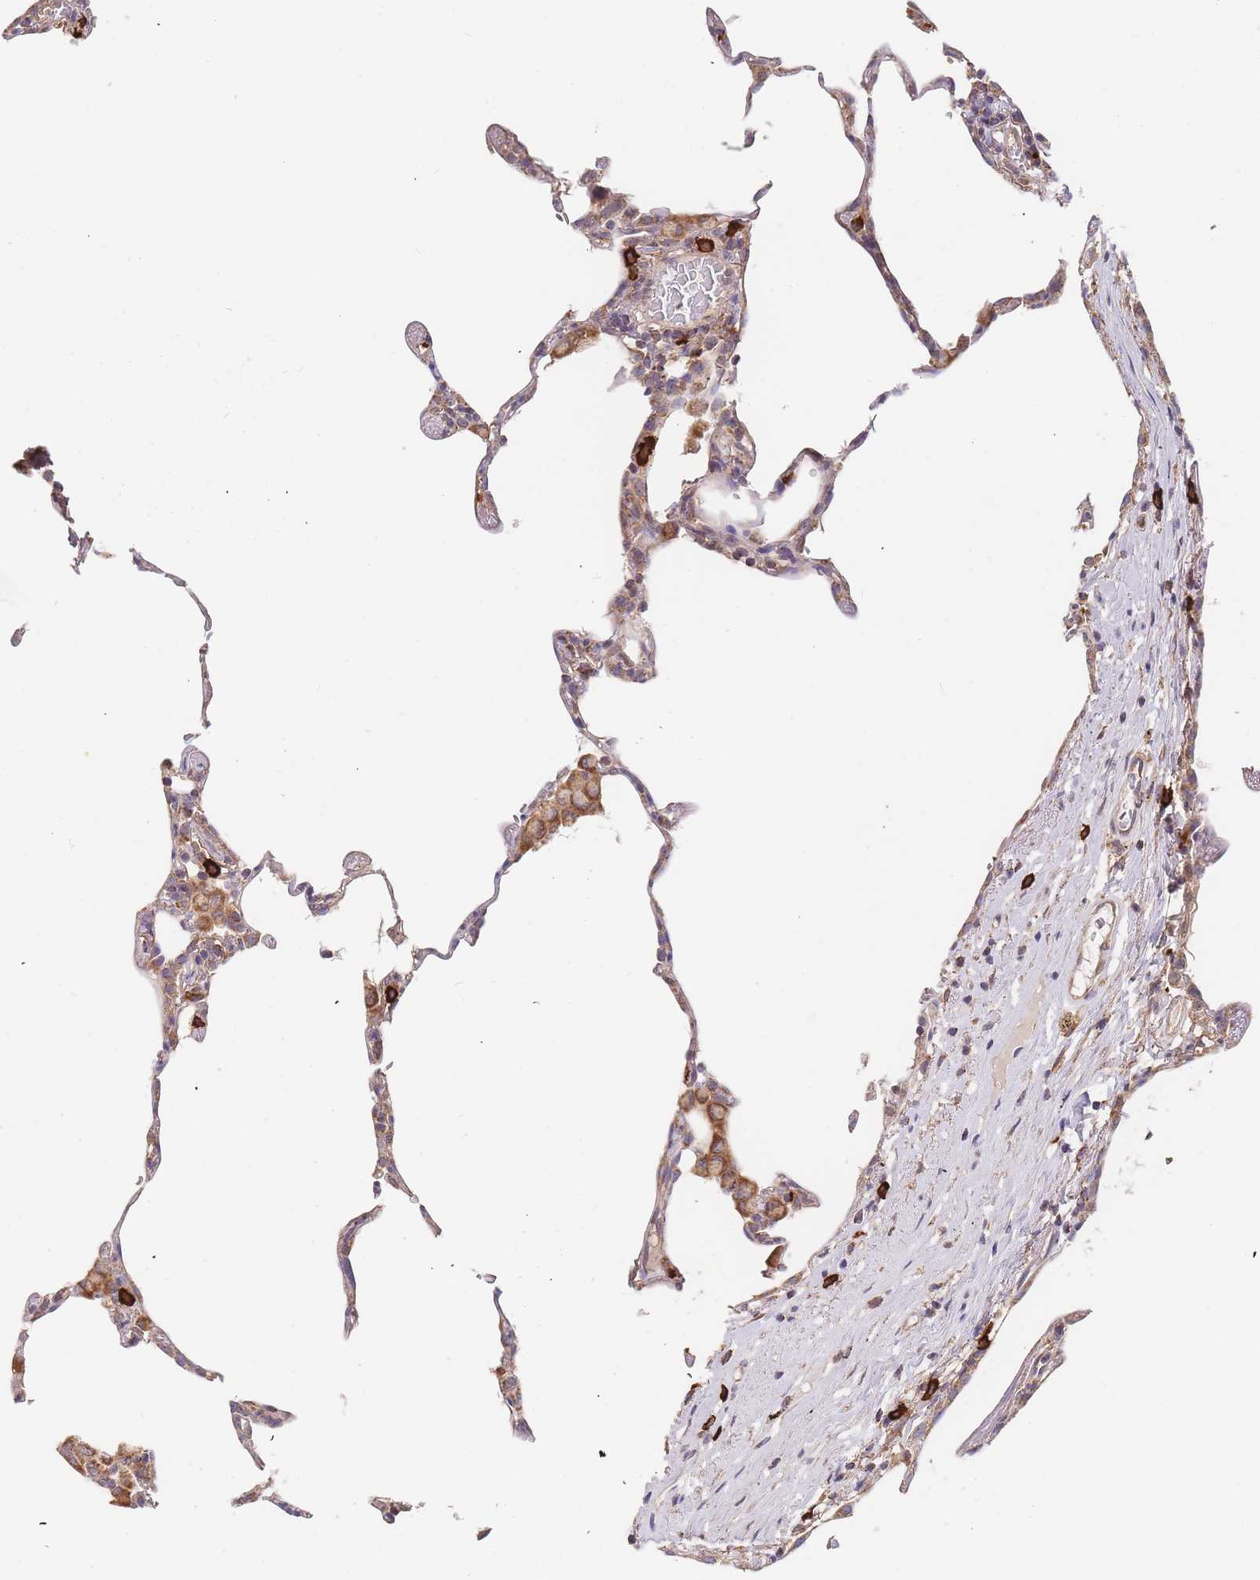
{"staining": {"intensity": "weak", "quantity": "25%-75%", "location": "cytoplasmic/membranous"}, "tissue": "lung", "cell_type": "Alveolar cells", "image_type": "normal", "snomed": [{"axis": "morphology", "description": "Normal tissue, NOS"}, {"axis": "topography", "description": "Lung"}], "caption": "DAB (3,3'-diaminobenzidine) immunohistochemical staining of normal human lung displays weak cytoplasmic/membranous protein expression in about 25%-75% of alveolar cells.", "gene": "ADCY9", "patient": {"sex": "female", "age": 57}}